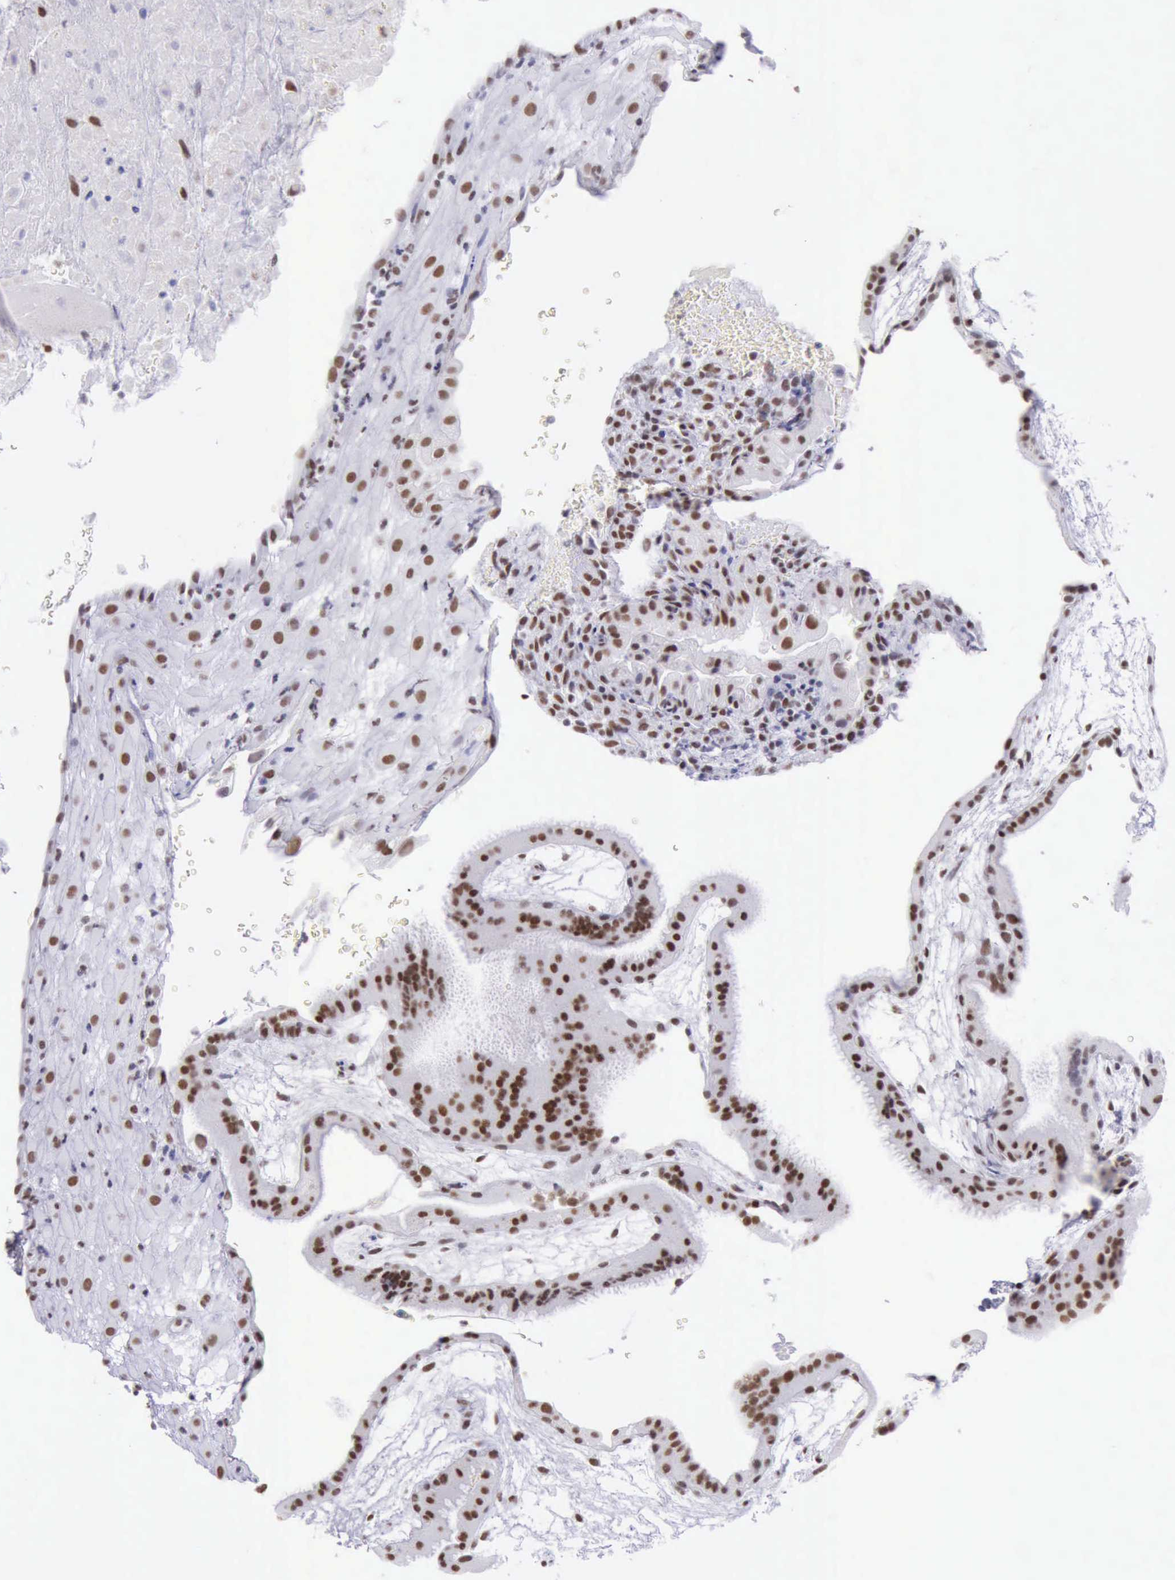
{"staining": {"intensity": "moderate", "quantity": ">75%", "location": "nuclear"}, "tissue": "placenta", "cell_type": "Decidual cells", "image_type": "normal", "snomed": [{"axis": "morphology", "description": "Normal tissue, NOS"}, {"axis": "topography", "description": "Placenta"}], "caption": "DAB (3,3'-diaminobenzidine) immunohistochemical staining of normal human placenta shows moderate nuclear protein positivity in about >75% of decidual cells. (brown staining indicates protein expression, while blue staining denotes nuclei).", "gene": "EP300", "patient": {"sex": "female", "age": 19}}